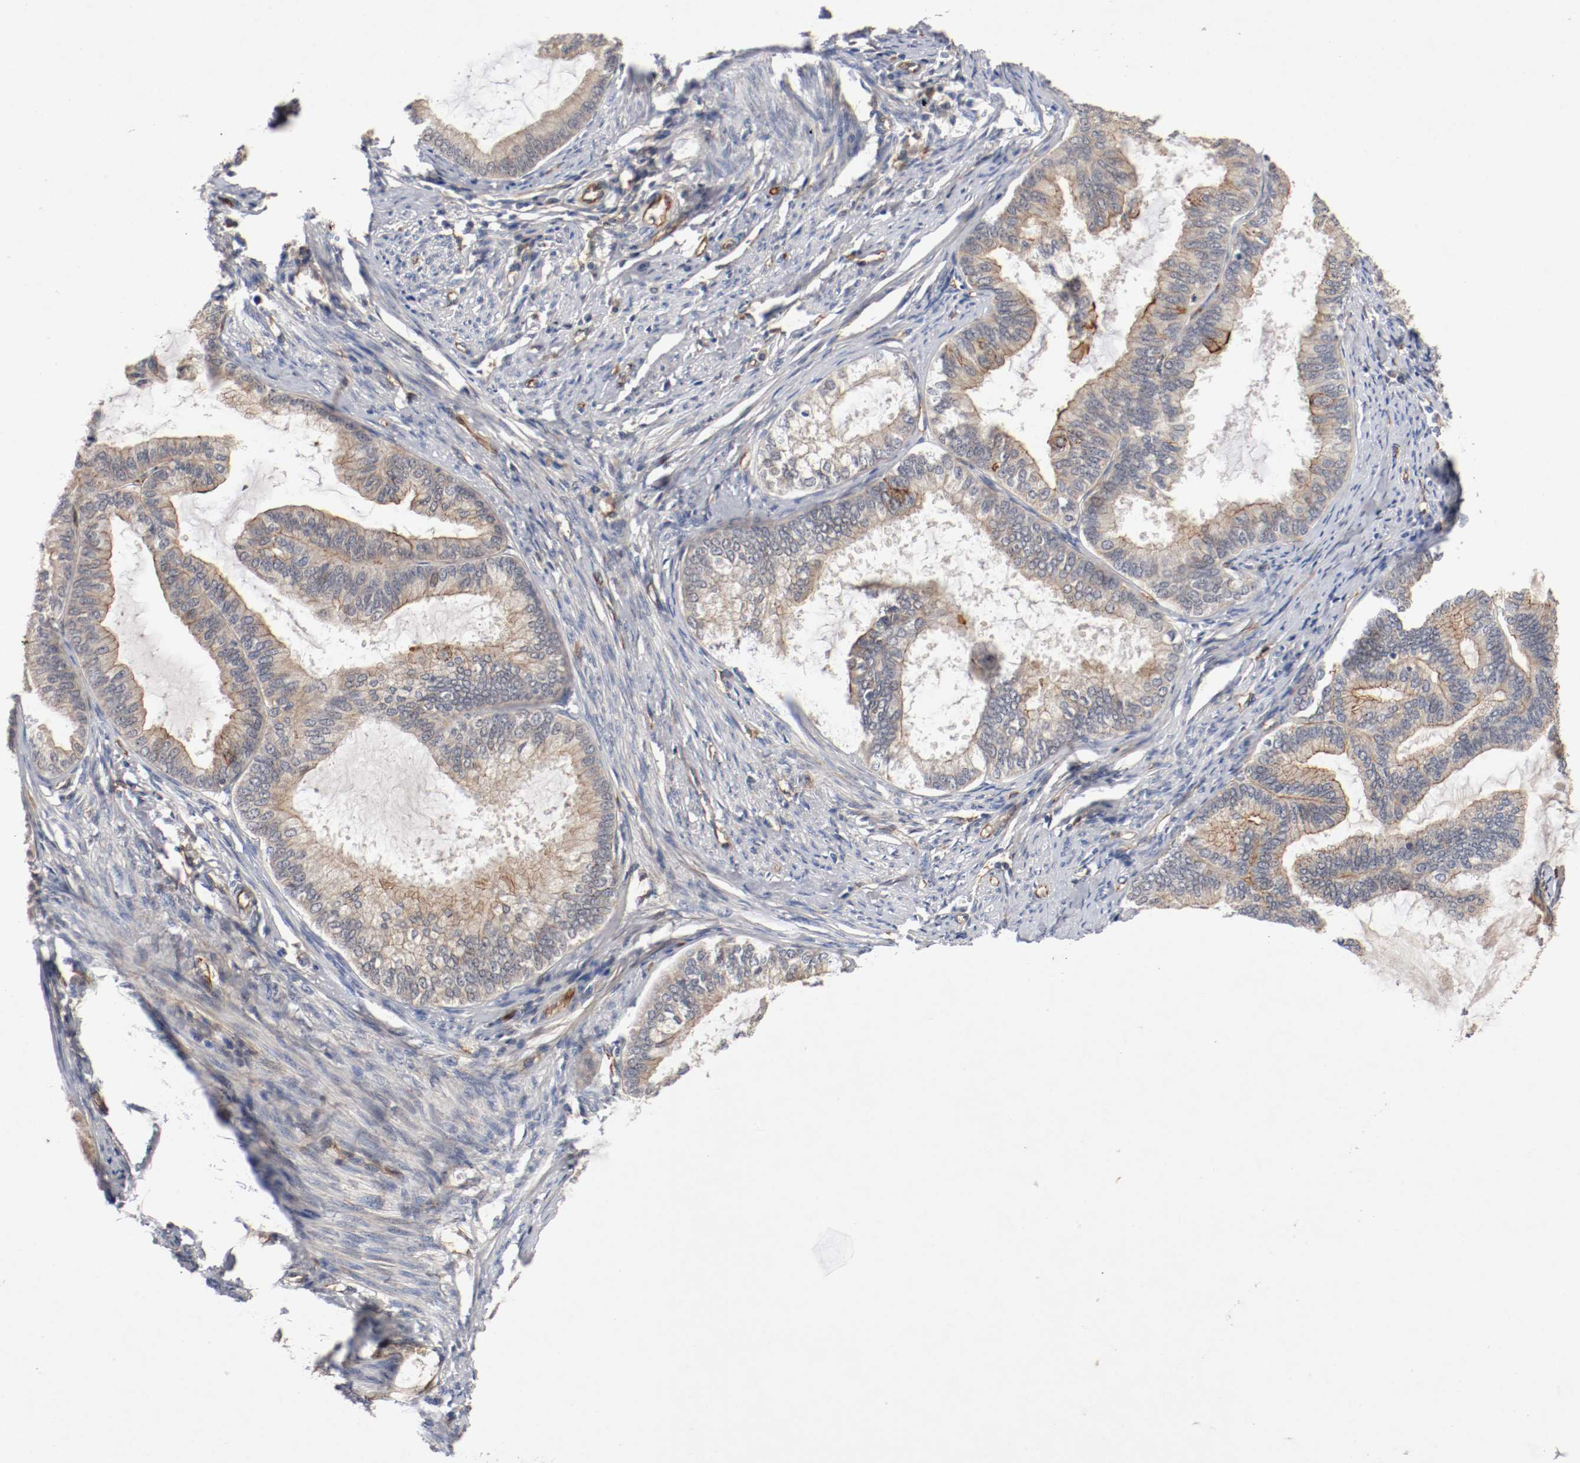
{"staining": {"intensity": "weak", "quantity": "25%-75%", "location": "cytoplasmic/membranous"}, "tissue": "endometrial cancer", "cell_type": "Tumor cells", "image_type": "cancer", "snomed": [{"axis": "morphology", "description": "Adenocarcinoma, NOS"}, {"axis": "topography", "description": "Endometrium"}], "caption": "There is low levels of weak cytoplasmic/membranous expression in tumor cells of adenocarcinoma (endometrial), as demonstrated by immunohistochemical staining (brown color).", "gene": "TYK2", "patient": {"sex": "female", "age": 86}}